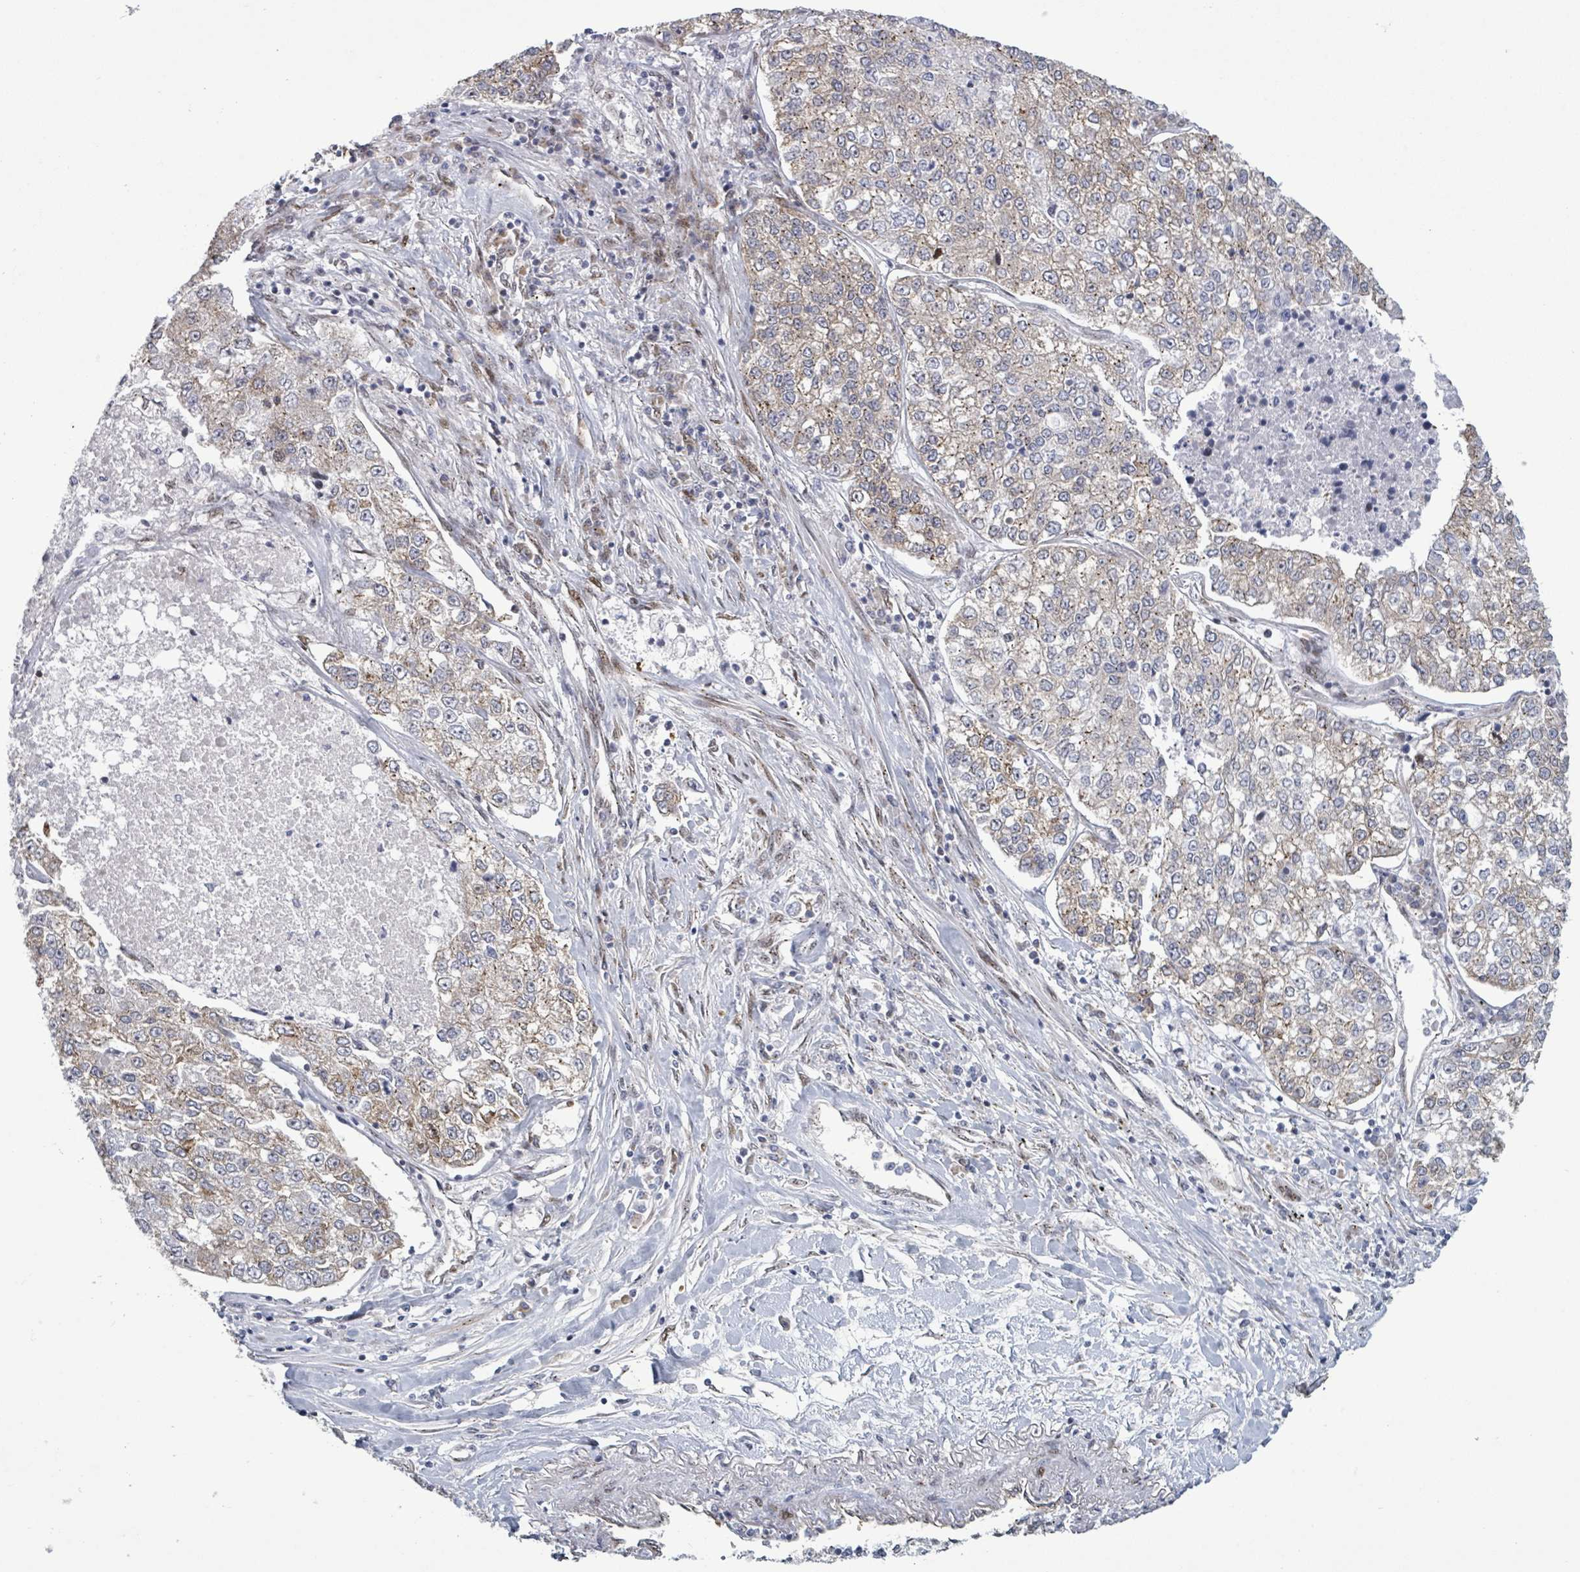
{"staining": {"intensity": "weak", "quantity": "25%-75%", "location": "cytoplasmic/membranous"}, "tissue": "lung cancer", "cell_type": "Tumor cells", "image_type": "cancer", "snomed": [{"axis": "morphology", "description": "Adenocarcinoma, NOS"}, {"axis": "topography", "description": "Lung"}], "caption": "Lung cancer (adenocarcinoma) stained with immunohistochemistry reveals weak cytoplasmic/membranous positivity in about 25%-75% of tumor cells.", "gene": "TUSC1", "patient": {"sex": "male", "age": 49}}